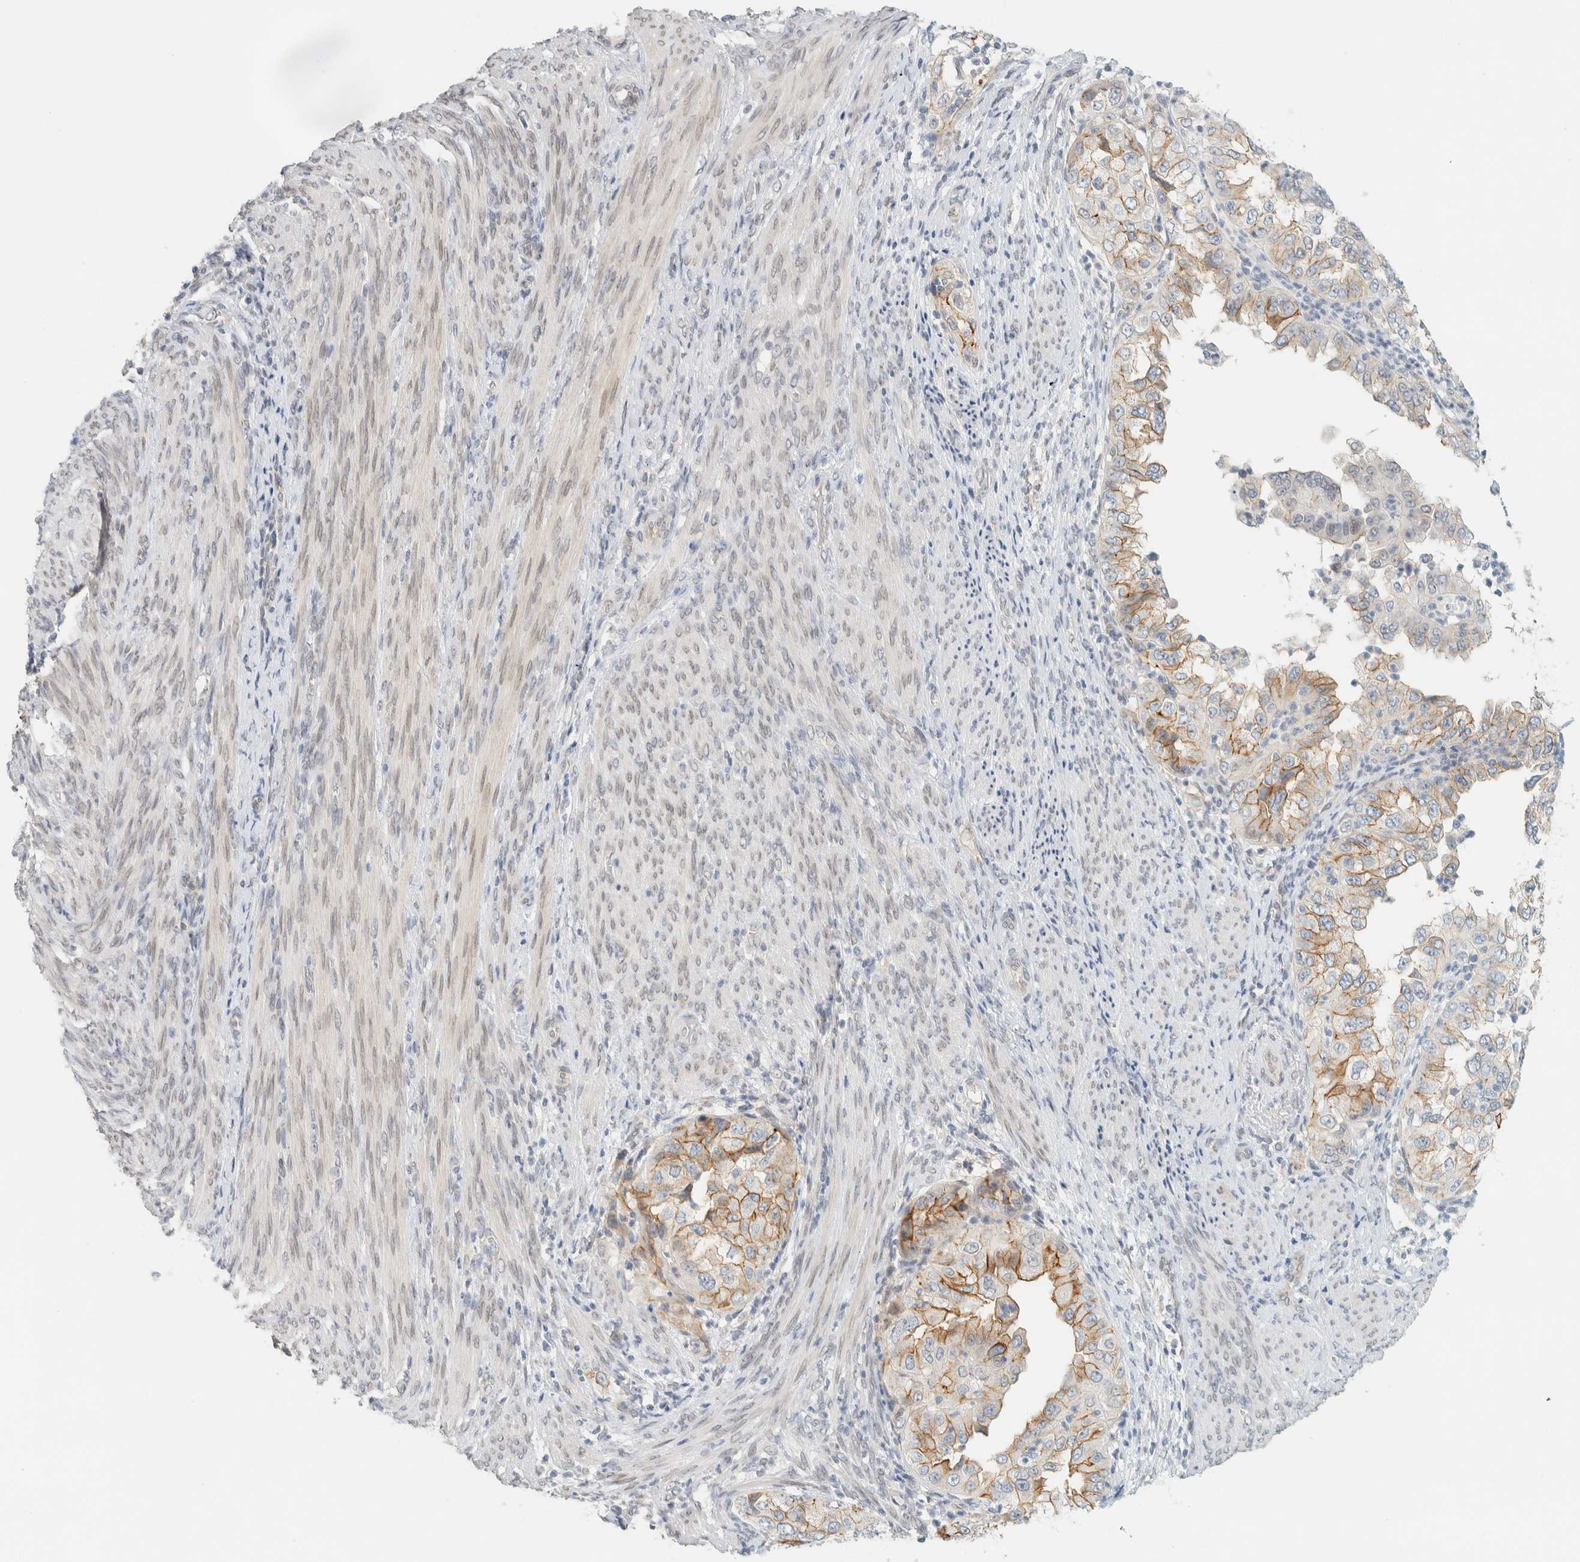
{"staining": {"intensity": "weak", "quantity": "25%-75%", "location": "cytoplasmic/membranous"}, "tissue": "endometrial cancer", "cell_type": "Tumor cells", "image_type": "cancer", "snomed": [{"axis": "morphology", "description": "Adenocarcinoma, NOS"}, {"axis": "topography", "description": "Endometrium"}], "caption": "Human endometrial cancer stained with a protein marker displays weak staining in tumor cells.", "gene": "C1QTNF12", "patient": {"sex": "female", "age": 85}}